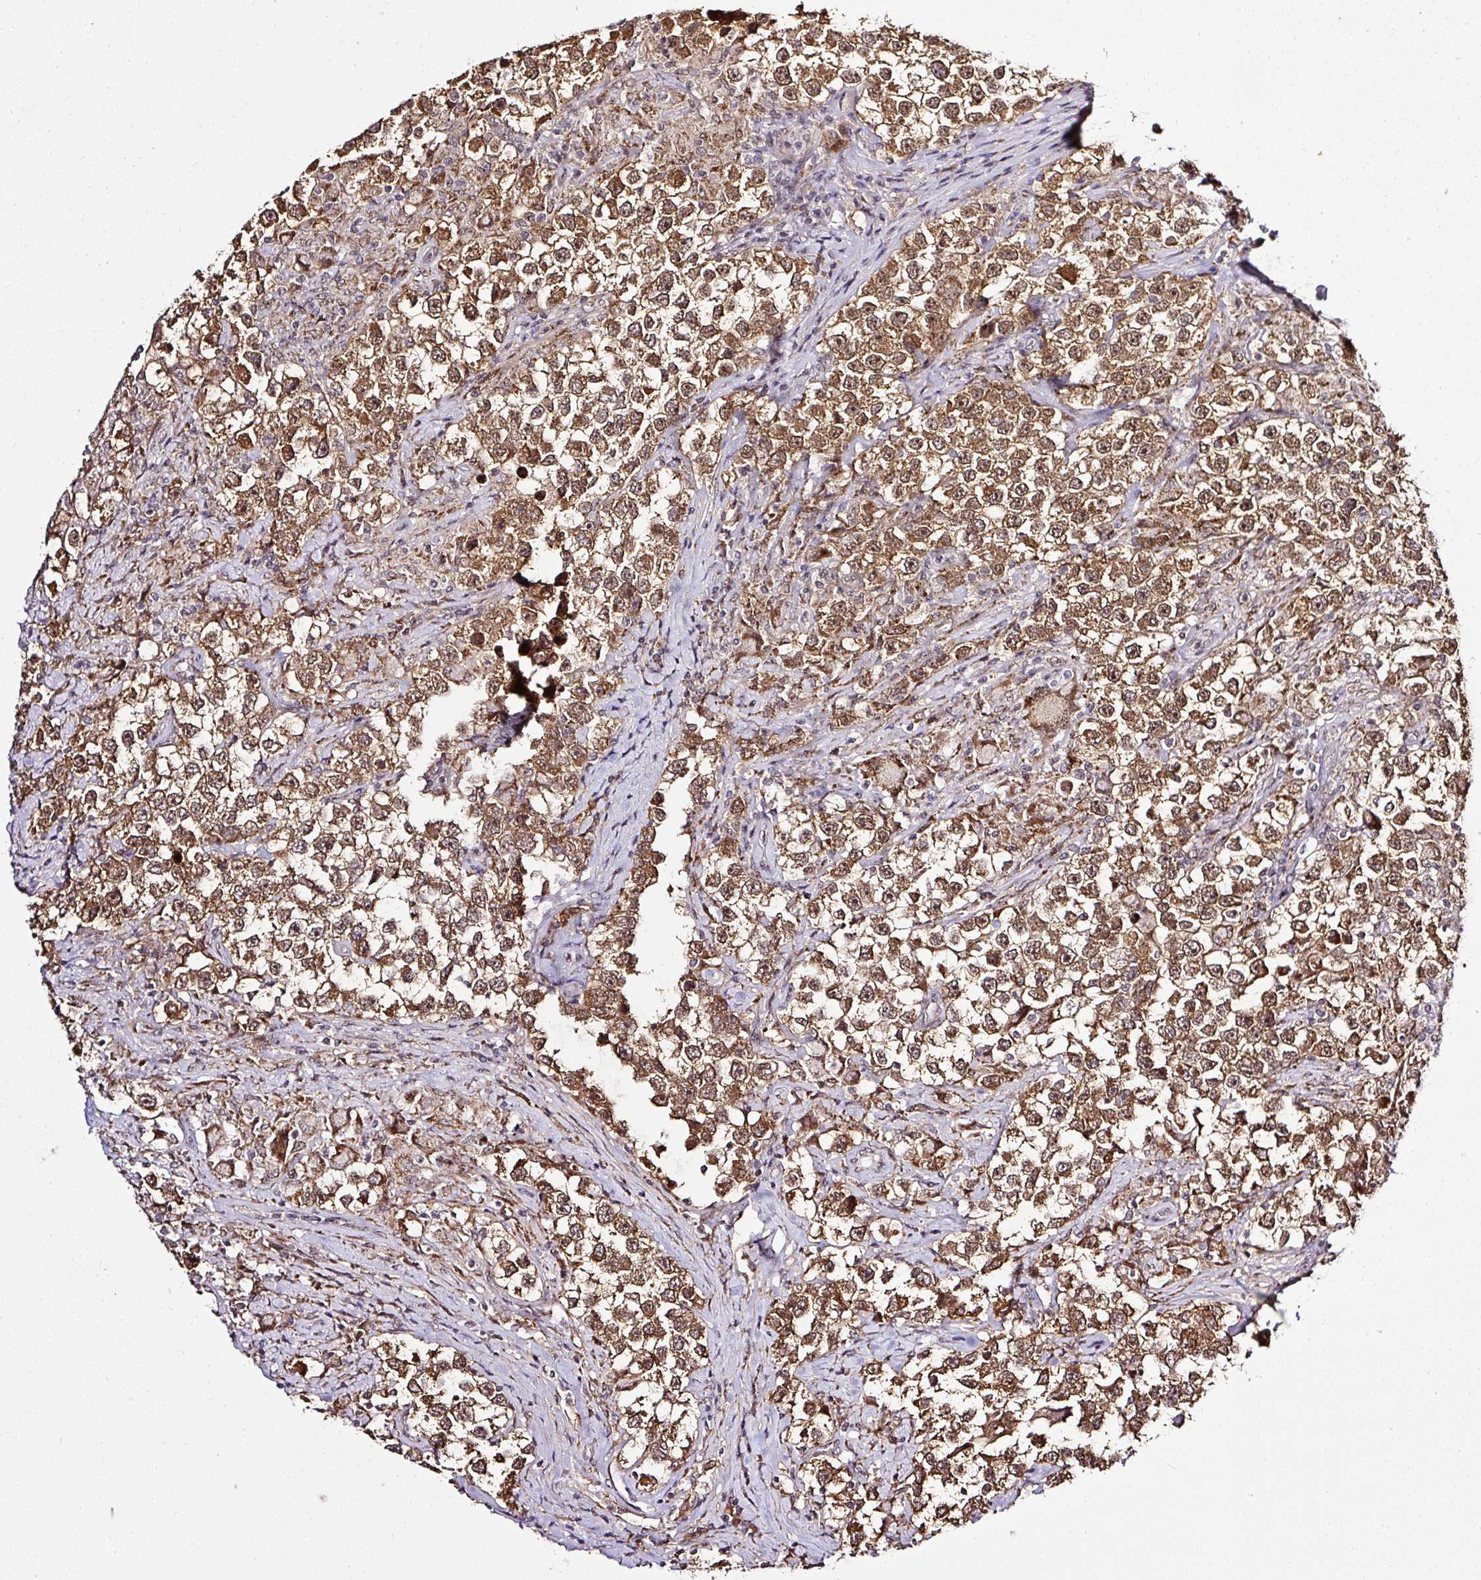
{"staining": {"intensity": "moderate", "quantity": ">75%", "location": "cytoplasmic/membranous,nuclear"}, "tissue": "testis cancer", "cell_type": "Tumor cells", "image_type": "cancer", "snomed": [{"axis": "morphology", "description": "Seminoma, NOS"}, {"axis": "topography", "description": "Testis"}], "caption": "Immunohistochemistry (DAB (3,3'-diaminobenzidine)) staining of testis cancer (seminoma) reveals moderate cytoplasmic/membranous and nuclear protein expression in approximately >75% of tumor cells.", "gene": "FAM153A", "patient": {"sex": "male", "age": 46}}